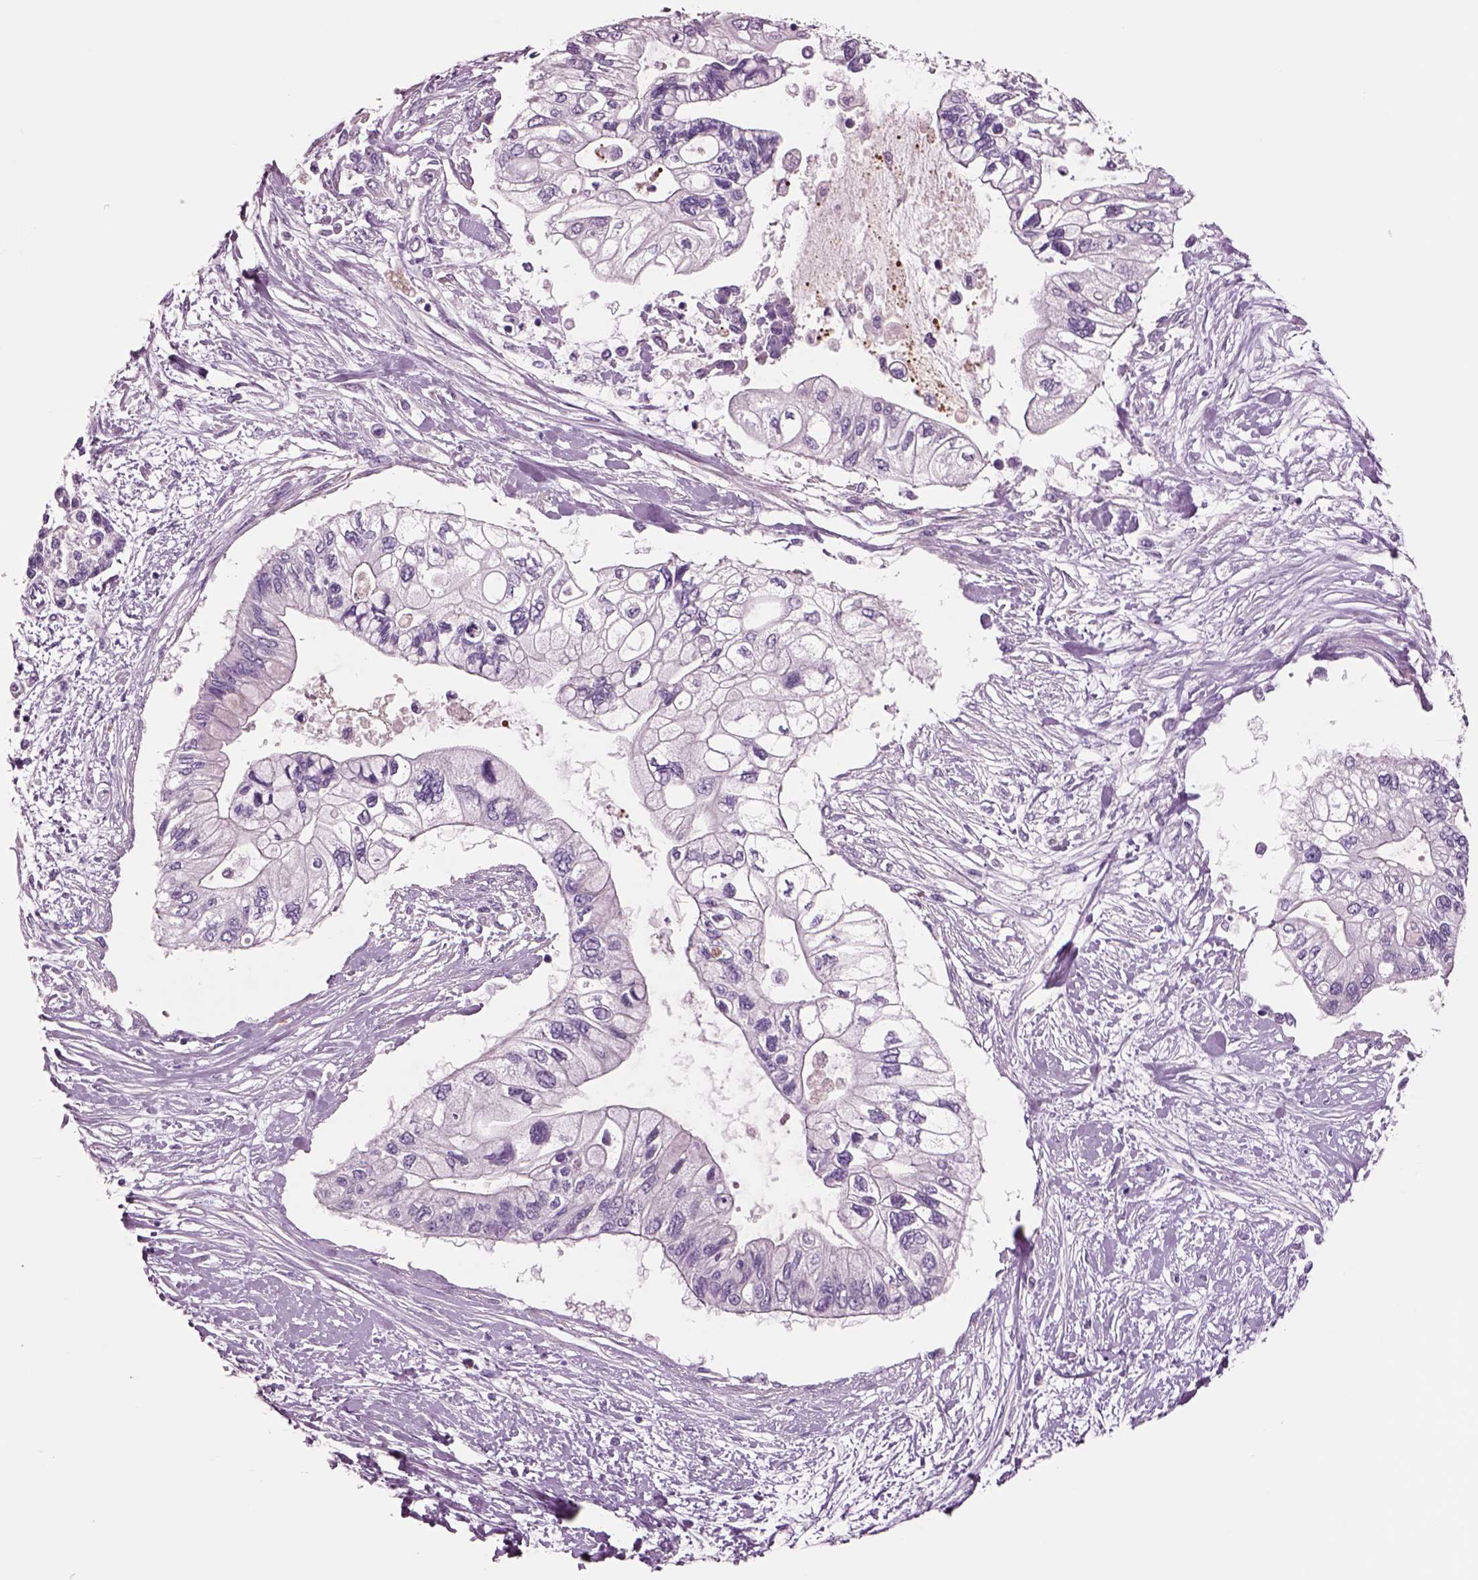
{"staining": {"intensity": "negative", "quantity": "none", "location": "none"}, "tissue": "pancreatic cancer", "cell_type": "Tumor cells", "image_type": "cancer", "snomed": [{"axis": "morphology", "description": "Adenocarcinoma, NOS"}, {"axis": "topography", "description": "Pancreas"}], "caption": "Immunohistochemistry of pancreatic adenocarcinoma shows no expression in tumor cells. The staining was performed using DAB (3,3'-diaminobenzidine) to visualize the protein expression in brown, while the nuclei were stained in blue with hematoxylin (Magnification: 20x).", "gene": "PLPP7", "patient": {"sex": "female", "age": 77}}